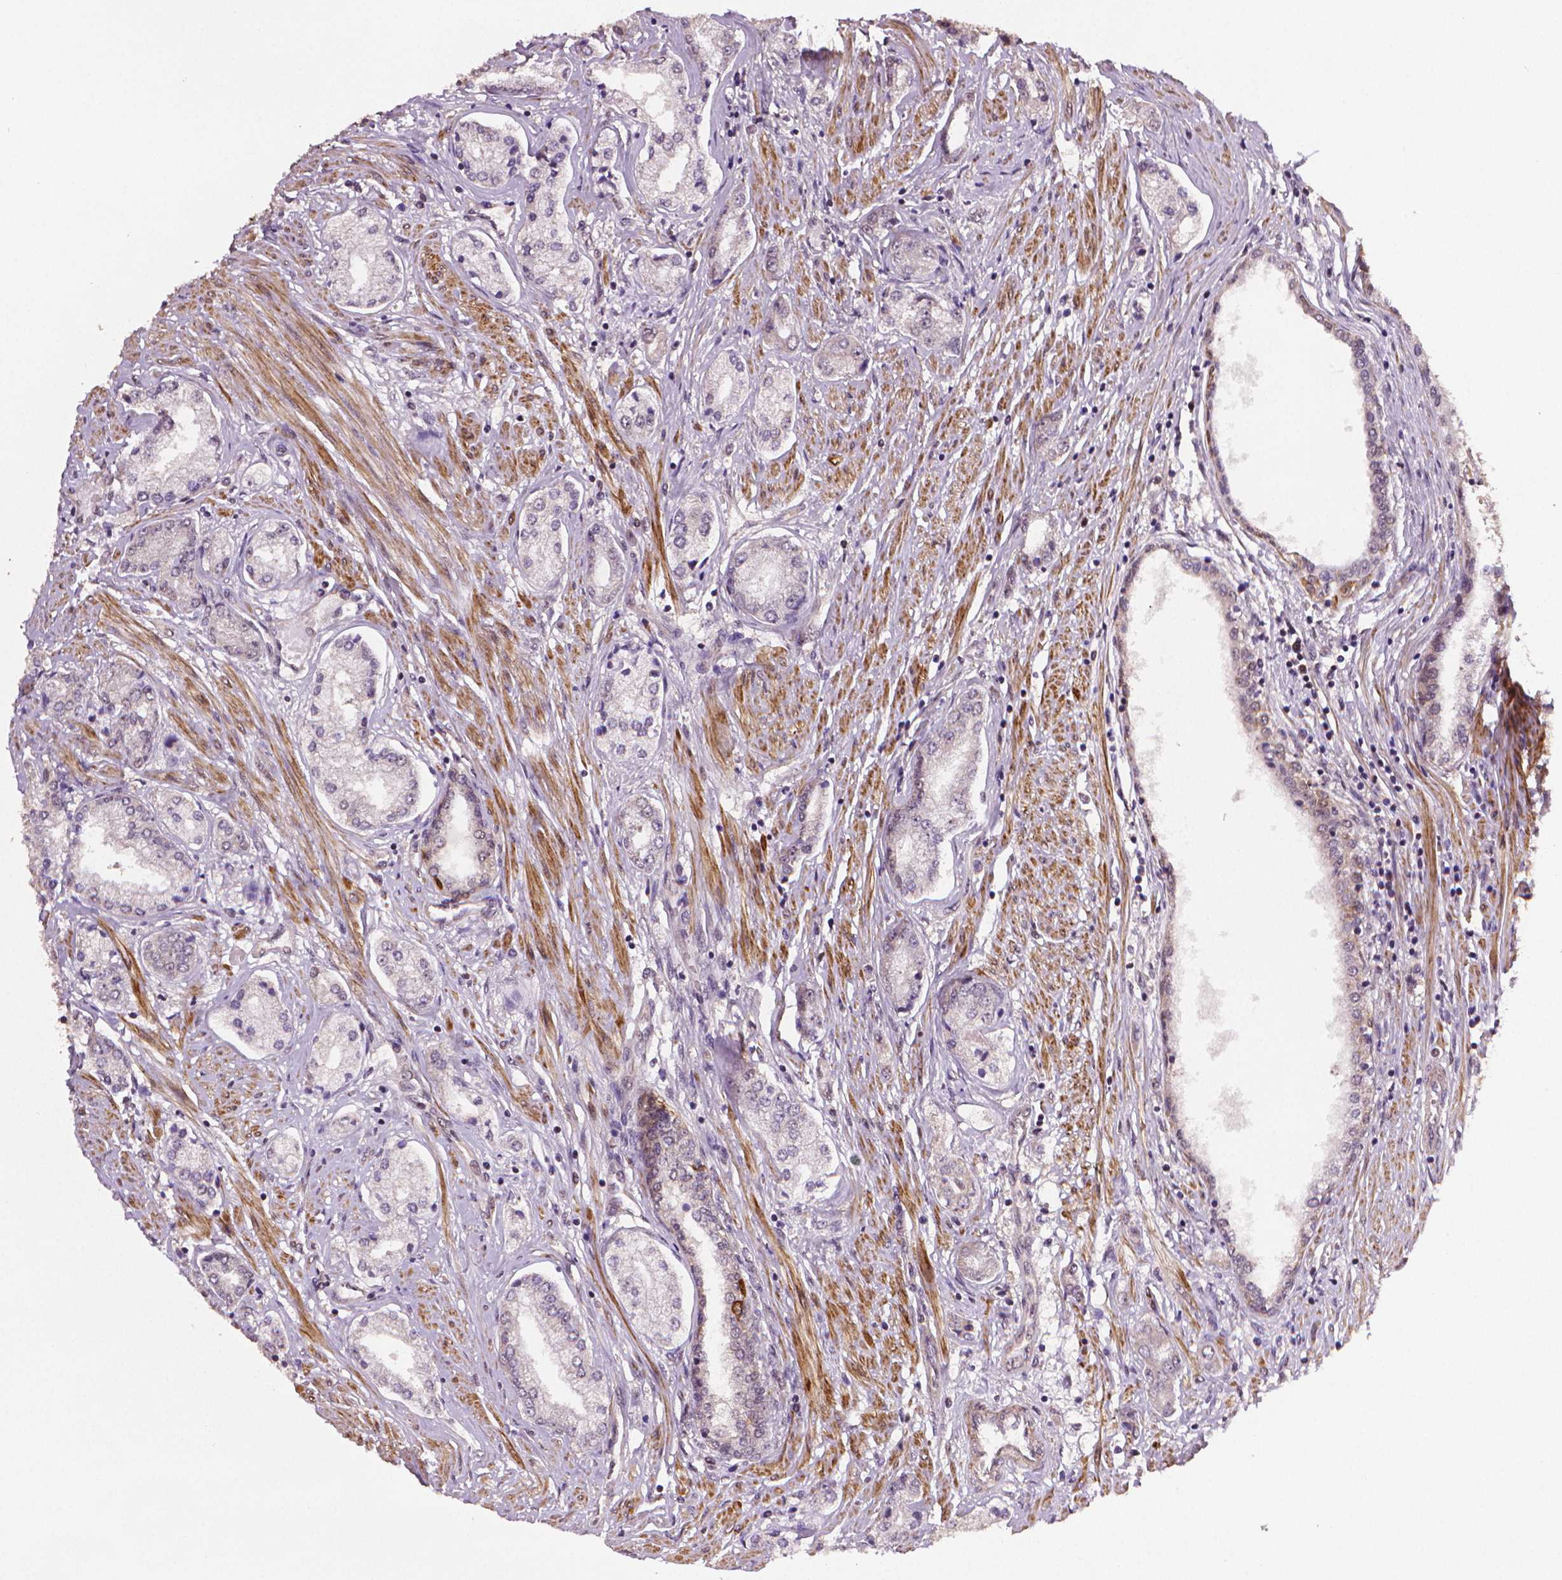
{"staining": {"intensity": "negative", "quantity": "none", "location": "none"}, "tissue": "prostate cancer", "cell_type": "Tumor cells", "image_type": "cancer", "snomed": [{"axis": "morphology", "description": "Adenocarcinoma, NOS"}, {"axis": "topography", "description": "Prostate"}], "caption": "Human adenocarcinoma (prostate) stained for a protein using immunohistochemistry (IHC) displays no positivity in tumor cells.", "gene": "STAT3", "patient": {"sex": "male", "age": 63}}